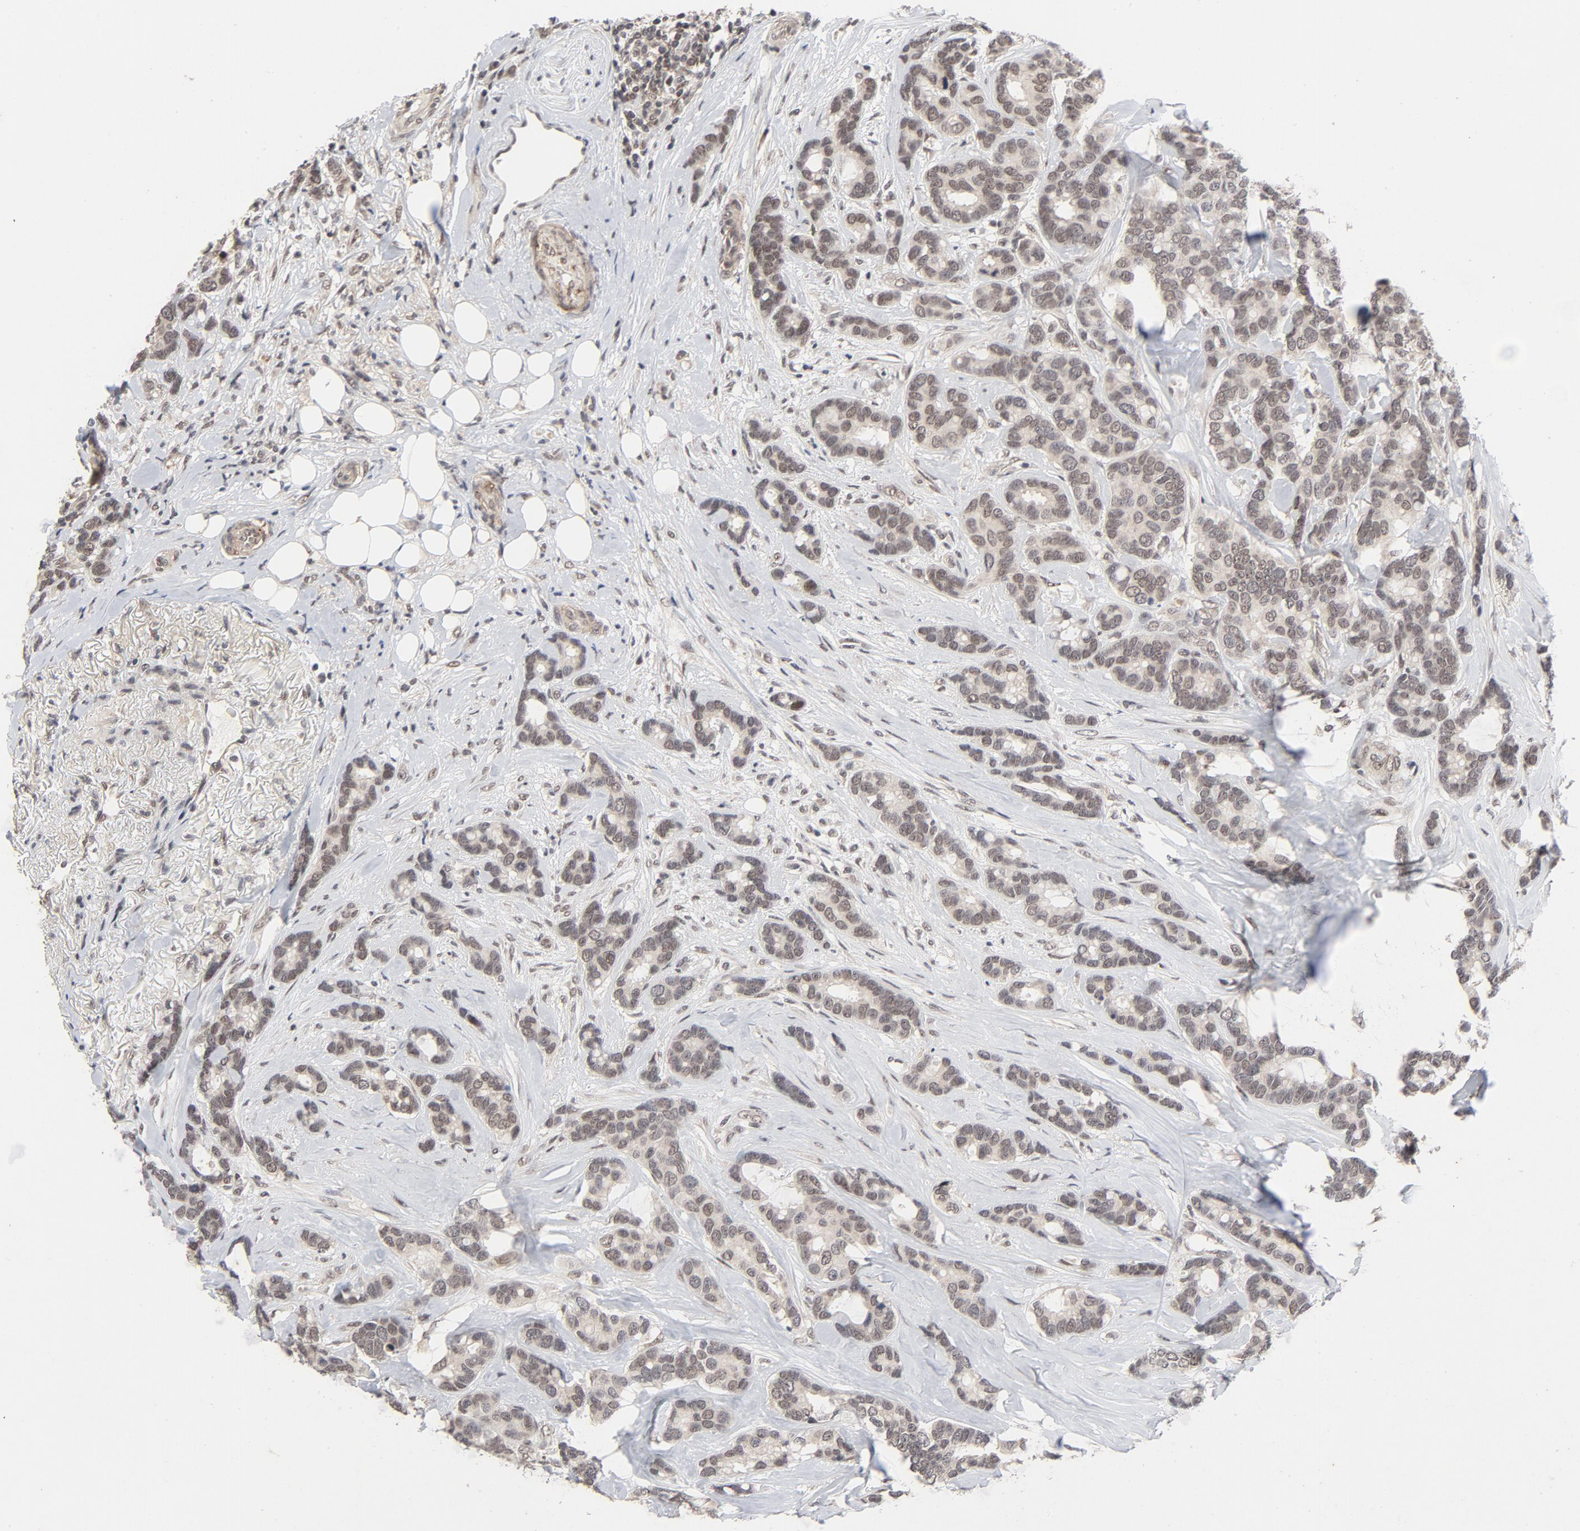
{"staining": {"intensity": "weak", "quantity": ">75%", "location": "nuclear"}, "tissue": "breast cancer", "cell_type": "Tumor cells", "image_type": "cancer", "snomed": [{"axis": "morphology", "description": "Duct carcinoma"}, {"axis": "topography", "description": "Breast"}], "caption": "Breast cancer was stained to show a protein in brown. There is low levels of weak nuclear expression in approximately >75% of tumor cells.", "gene": "ZKSCAN8", "patient": {"sex": "female", "age": 87}}